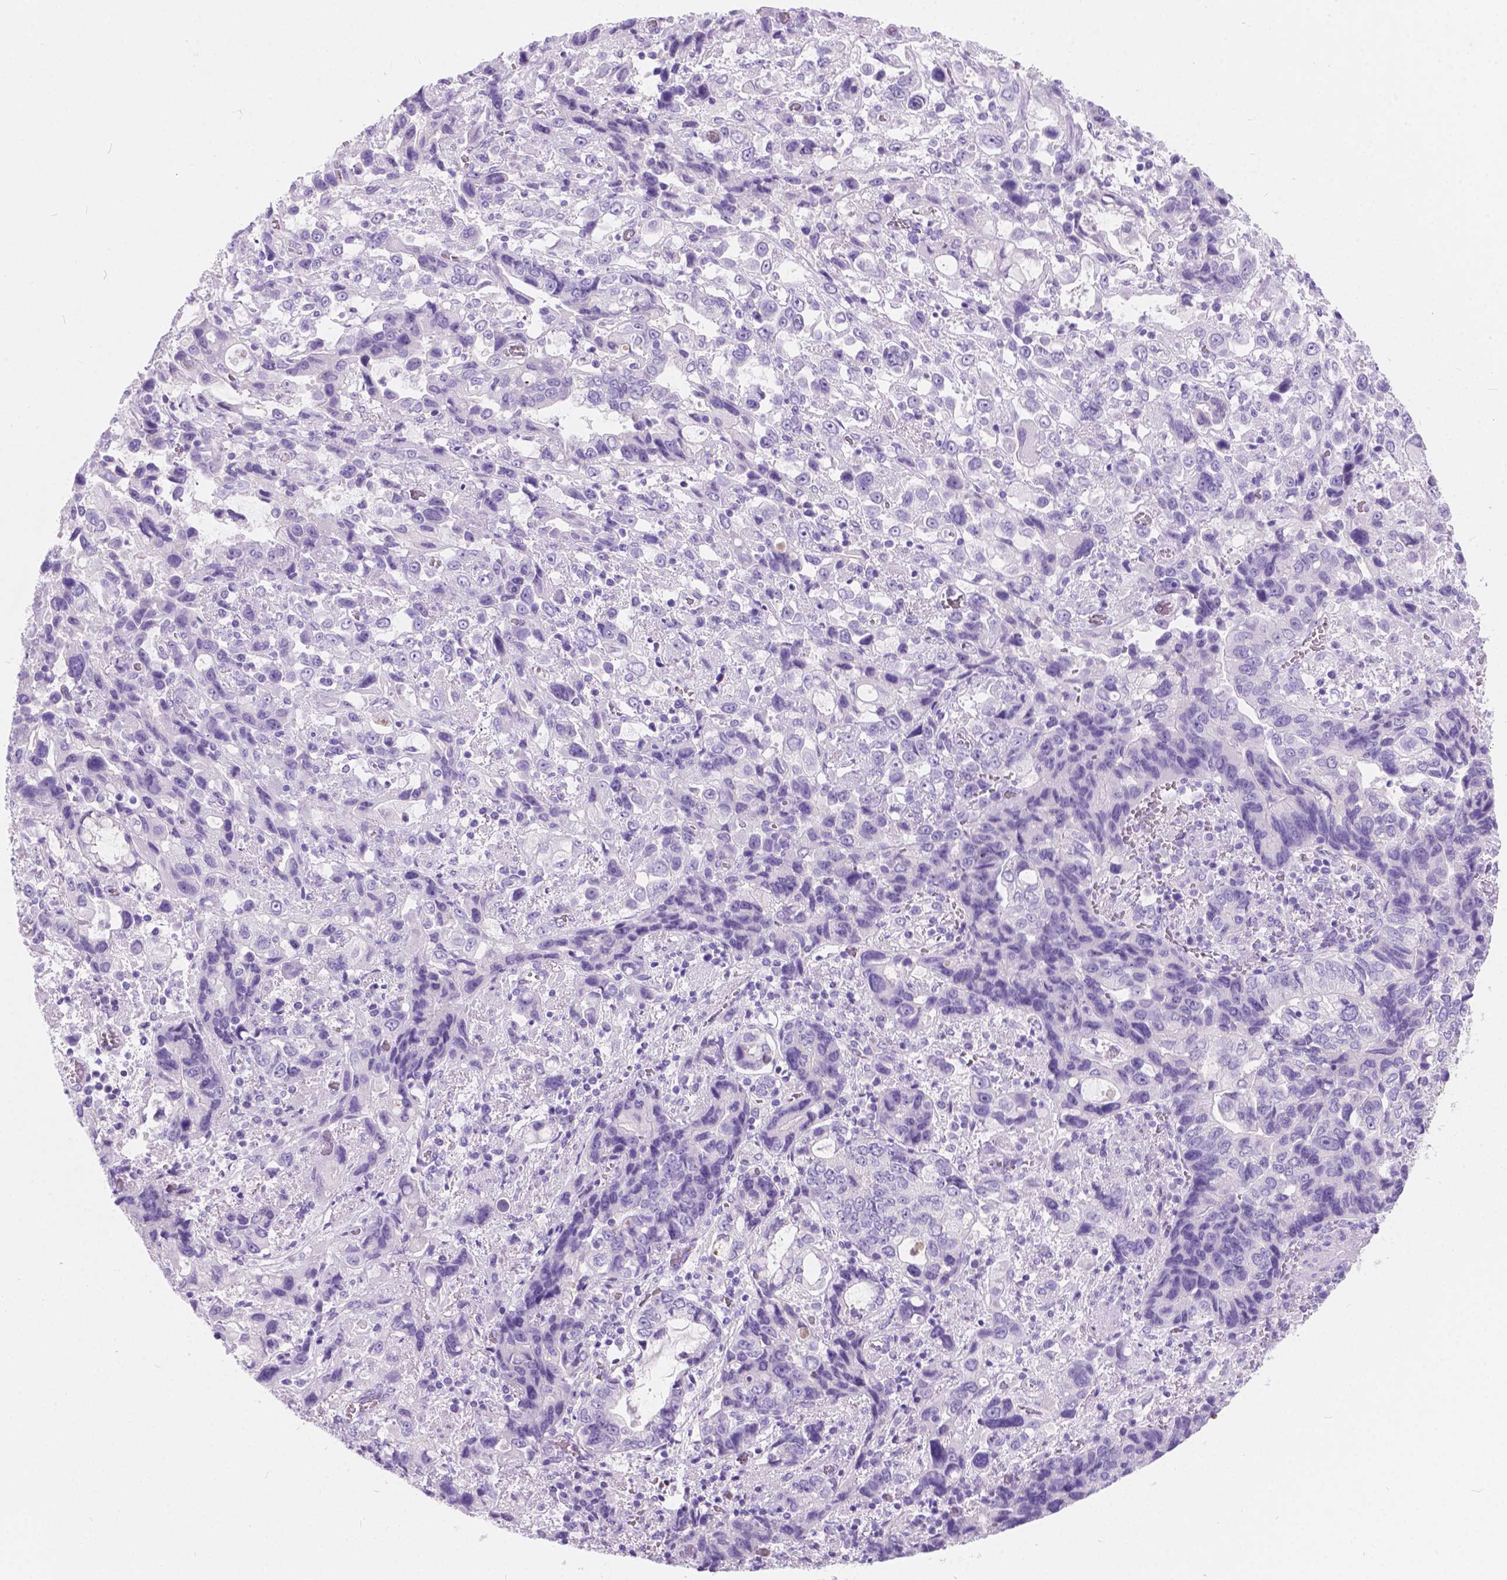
{"staining": {"intensity": "negative", "quantity": "none", "location": "none"}, "tissue": "stomach cancer", "cell_type": "Tumor cells", "image_type": "cancer", "snomed": [{"axis": "morphology", "description": "Adenocarcinoma, NOS"}, {"axis": "topography", "description": "Stomach, upper"}], "caption": "Histopathology image shows no significant protein positivity in tumor cells of stomach cancer (adenocarcinoma).", "gene": "ARMS2", "patient": {"sex": "female", "age": 81}}